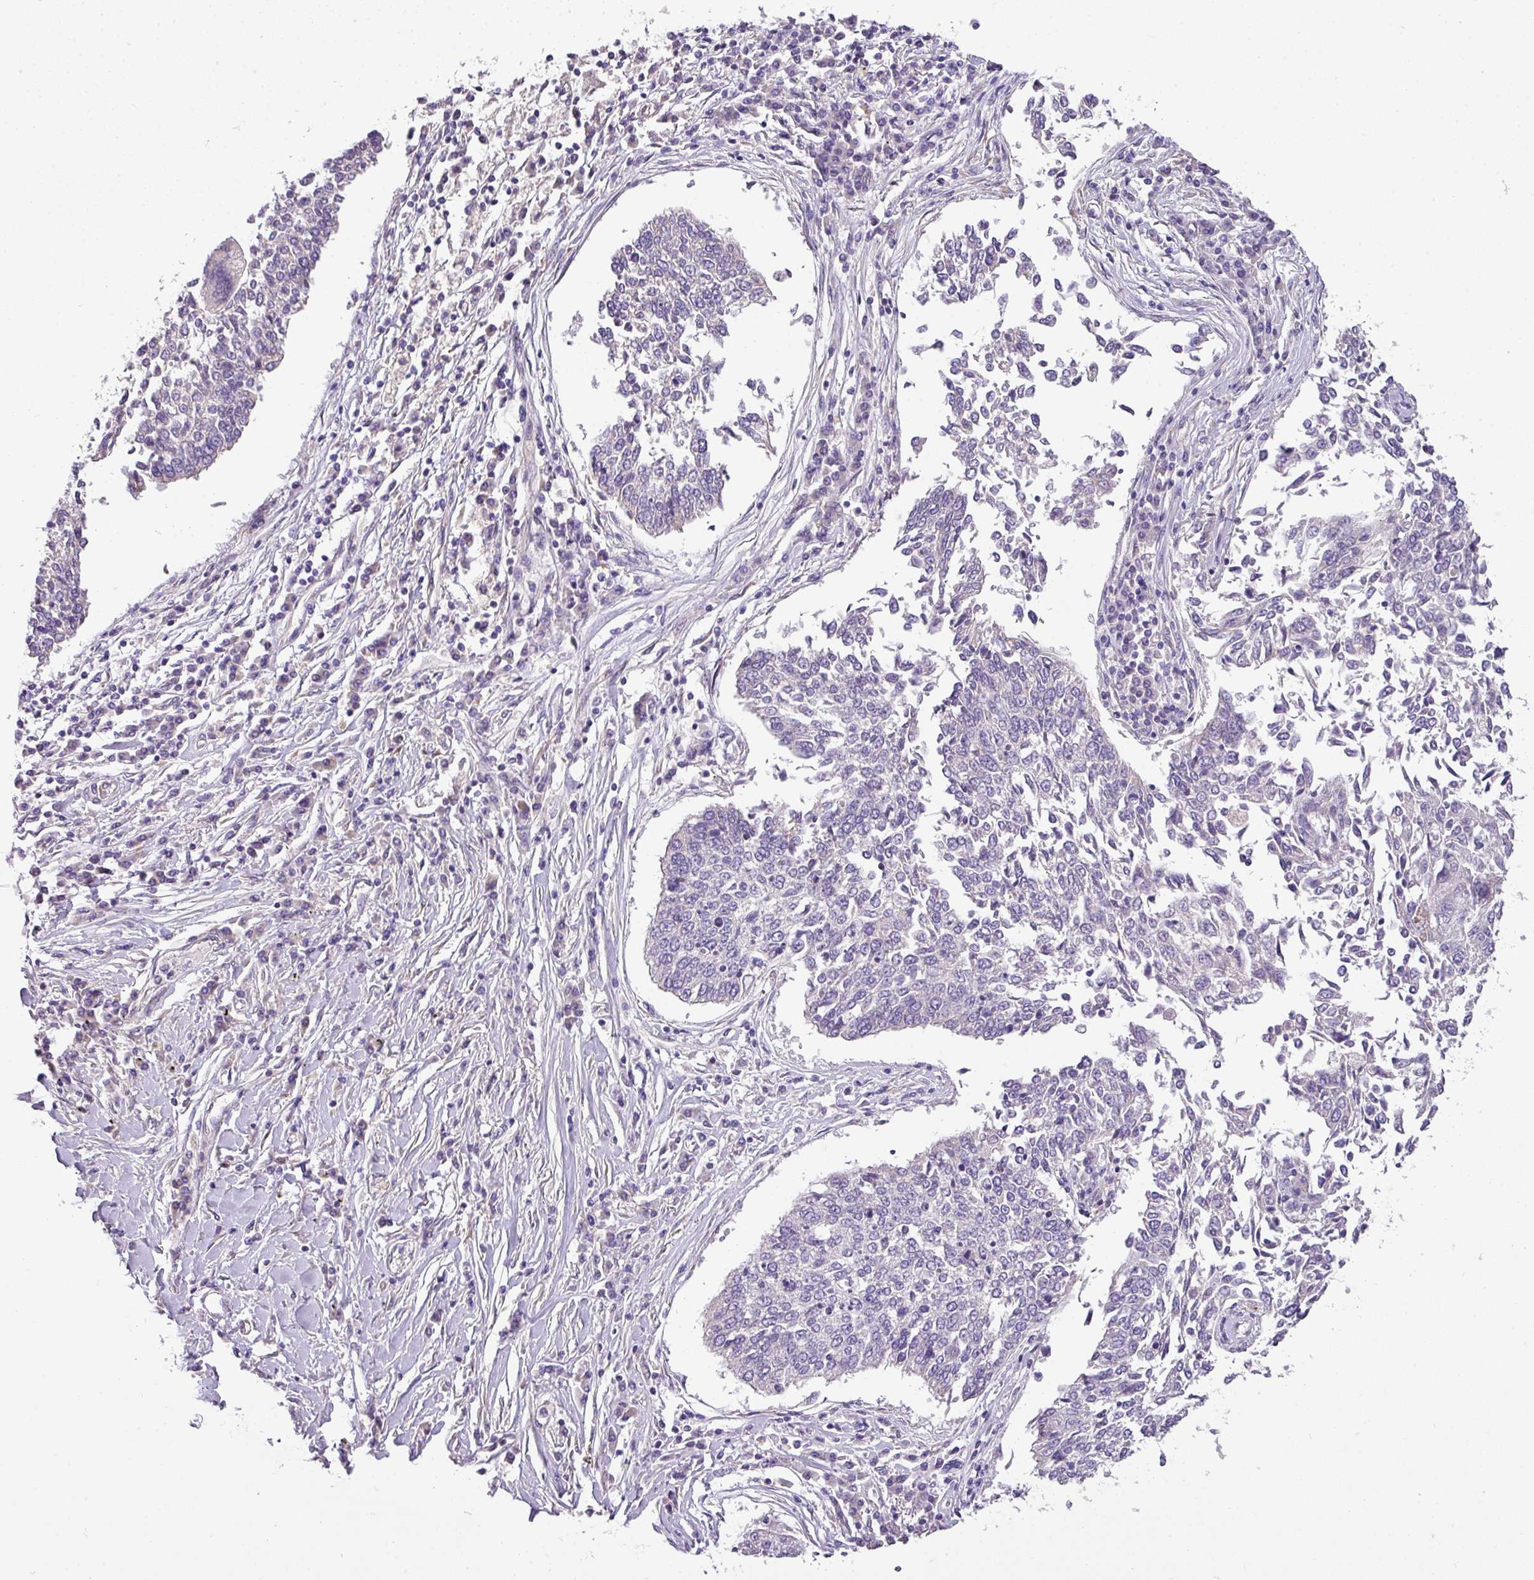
{"staining": {"intensity": "negative", "quantity": "none", "location": "none"}, "tissue": "lung cancer", "cell_type": "Tumor cells", "image_type": "cancer", "snomed": [{"axis": "morphology", "description": "Normal tissue, NOS"}, {"axis": "morphology", "description": "Squamous cell carcinoma, NOS"}, {"axis": "topography", "description": "Cartilage tissue"}, {"axis": "topography", "description": "Bronchus"}, {"axis": "topography", "description": "Lung"}, {"axis": "topography", "description": "Peripheral nerve tissue"}], "caption": "DAB (3,3'-diaminobenzidine) immunohistochemical staining of human lung cancer (squamous cell carcinoma) demonstrates no significant staining in tumor cells.", "gene": "PIK3R5", "patient": {"sex": "female", "age": 49}}